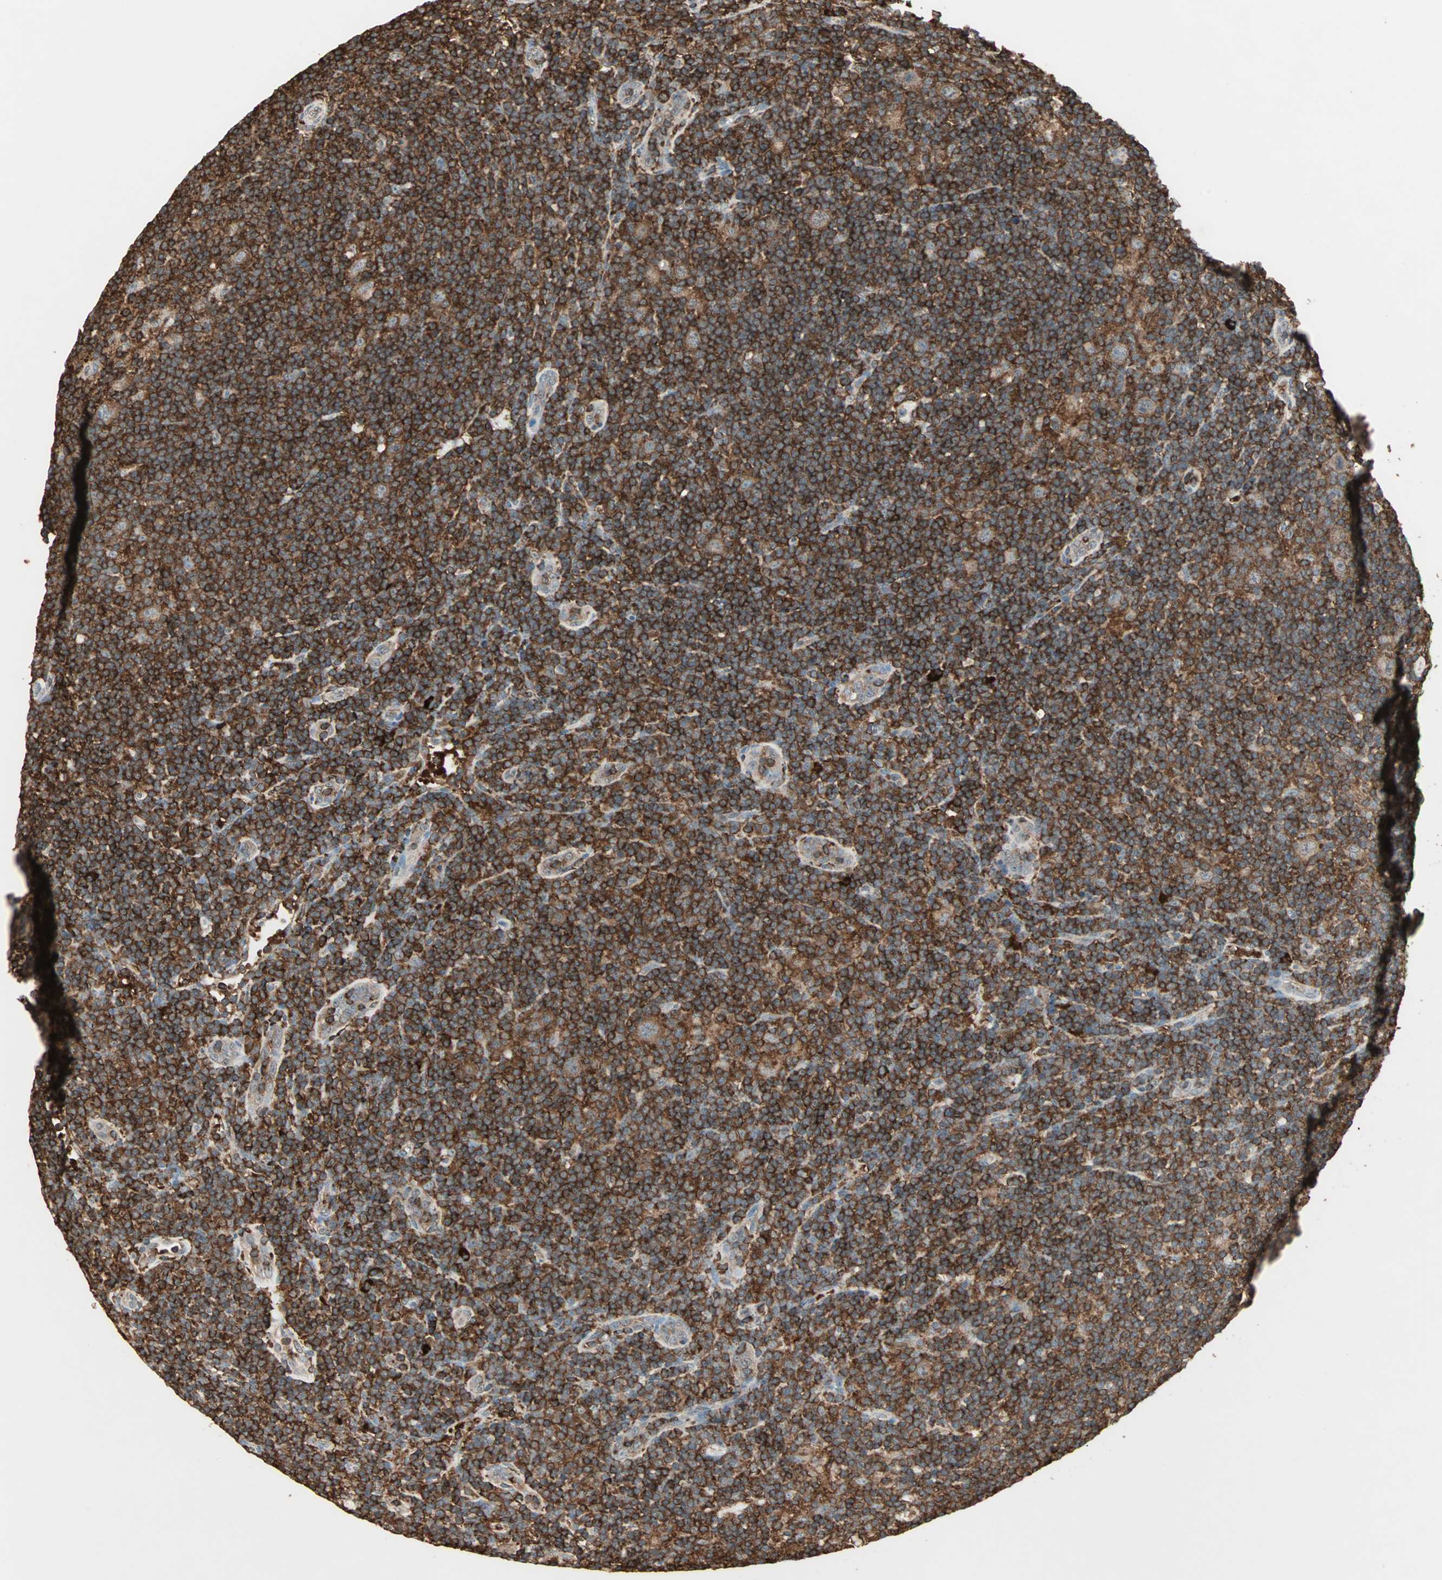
{"staining": {"intensity": "strong", "quantity": ">75%", "location": "cytoplasmic/membranous"}, "tissue": "lymphoma", "cell_type": "Tumor cells", "image_type": "cancer", "snomed": [{"axis": "morphology", "description": "Hodgkin's disease, NOS"}, {"axis": "topography", "description": "Lymph node"}], "caption": "Protein analysis of lymphoma tissue demonstrates strong cytoplasmic/membranous expression in approximately >75% of tumor cells. Nuclei are stained in blue.", "gene": "MMP3", "patient": {"sex": "female", "age": 57}}